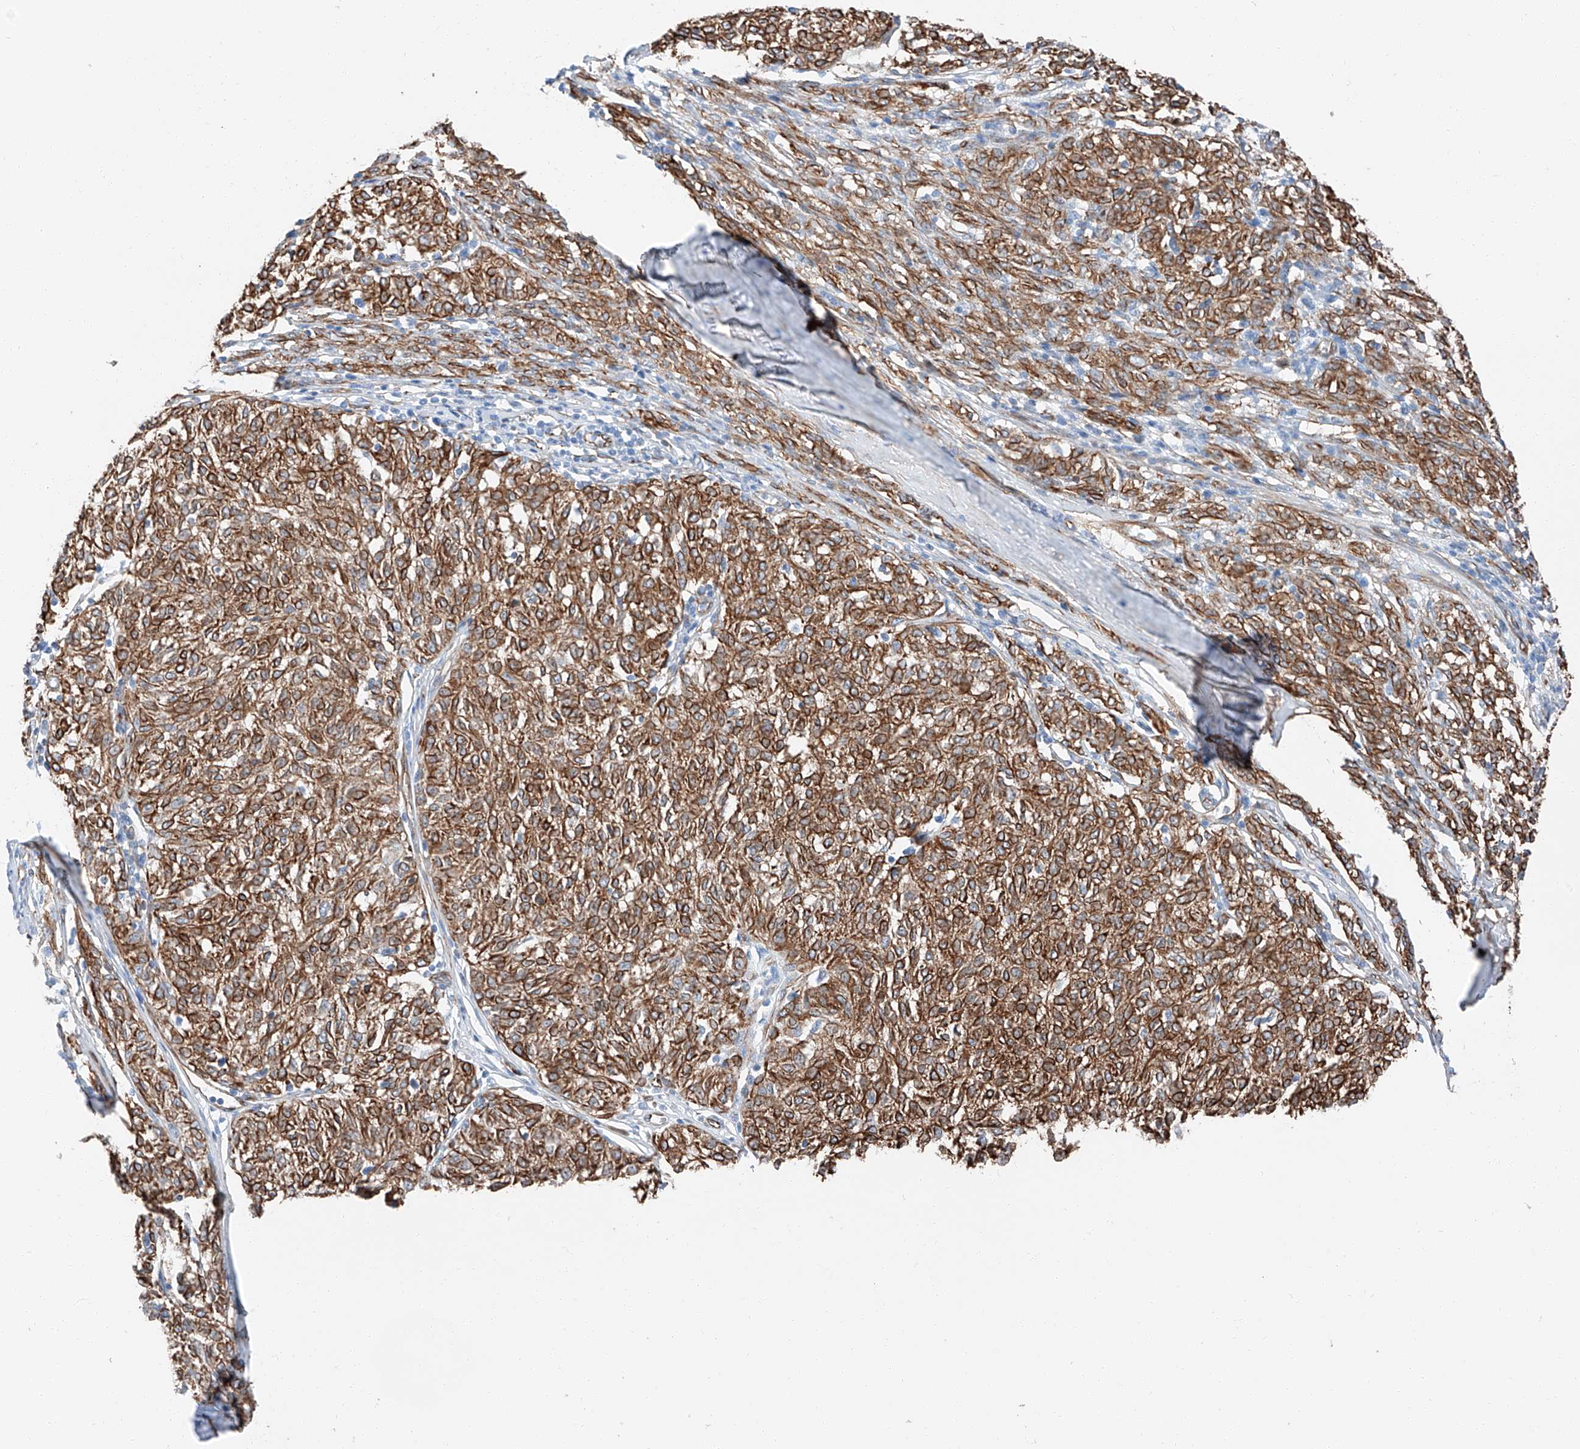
{"staining": {"intensity": "moderate", "quantity": ">75%", "location": "cytoplasmic/membranous"}, "tissue": "melanoma", "cell_type": "Tumor cells", "image_type": "cancer", "snomed": [{"axis": "morphology", "description": "Malignant melanoma, NOS"}, {"axis": "topography", "description": "Skin"}], "caption": "A brown stain shows moderate cytoplasmic/membranous expression of a protein in melanoma tumor cells. (Stains: DAB in brown, nuclei in blue, Microscopy: brightfield microscopy at high magnification).", "gene": "ZNF804A", "patient": {"sex": "female", "age": 72}}